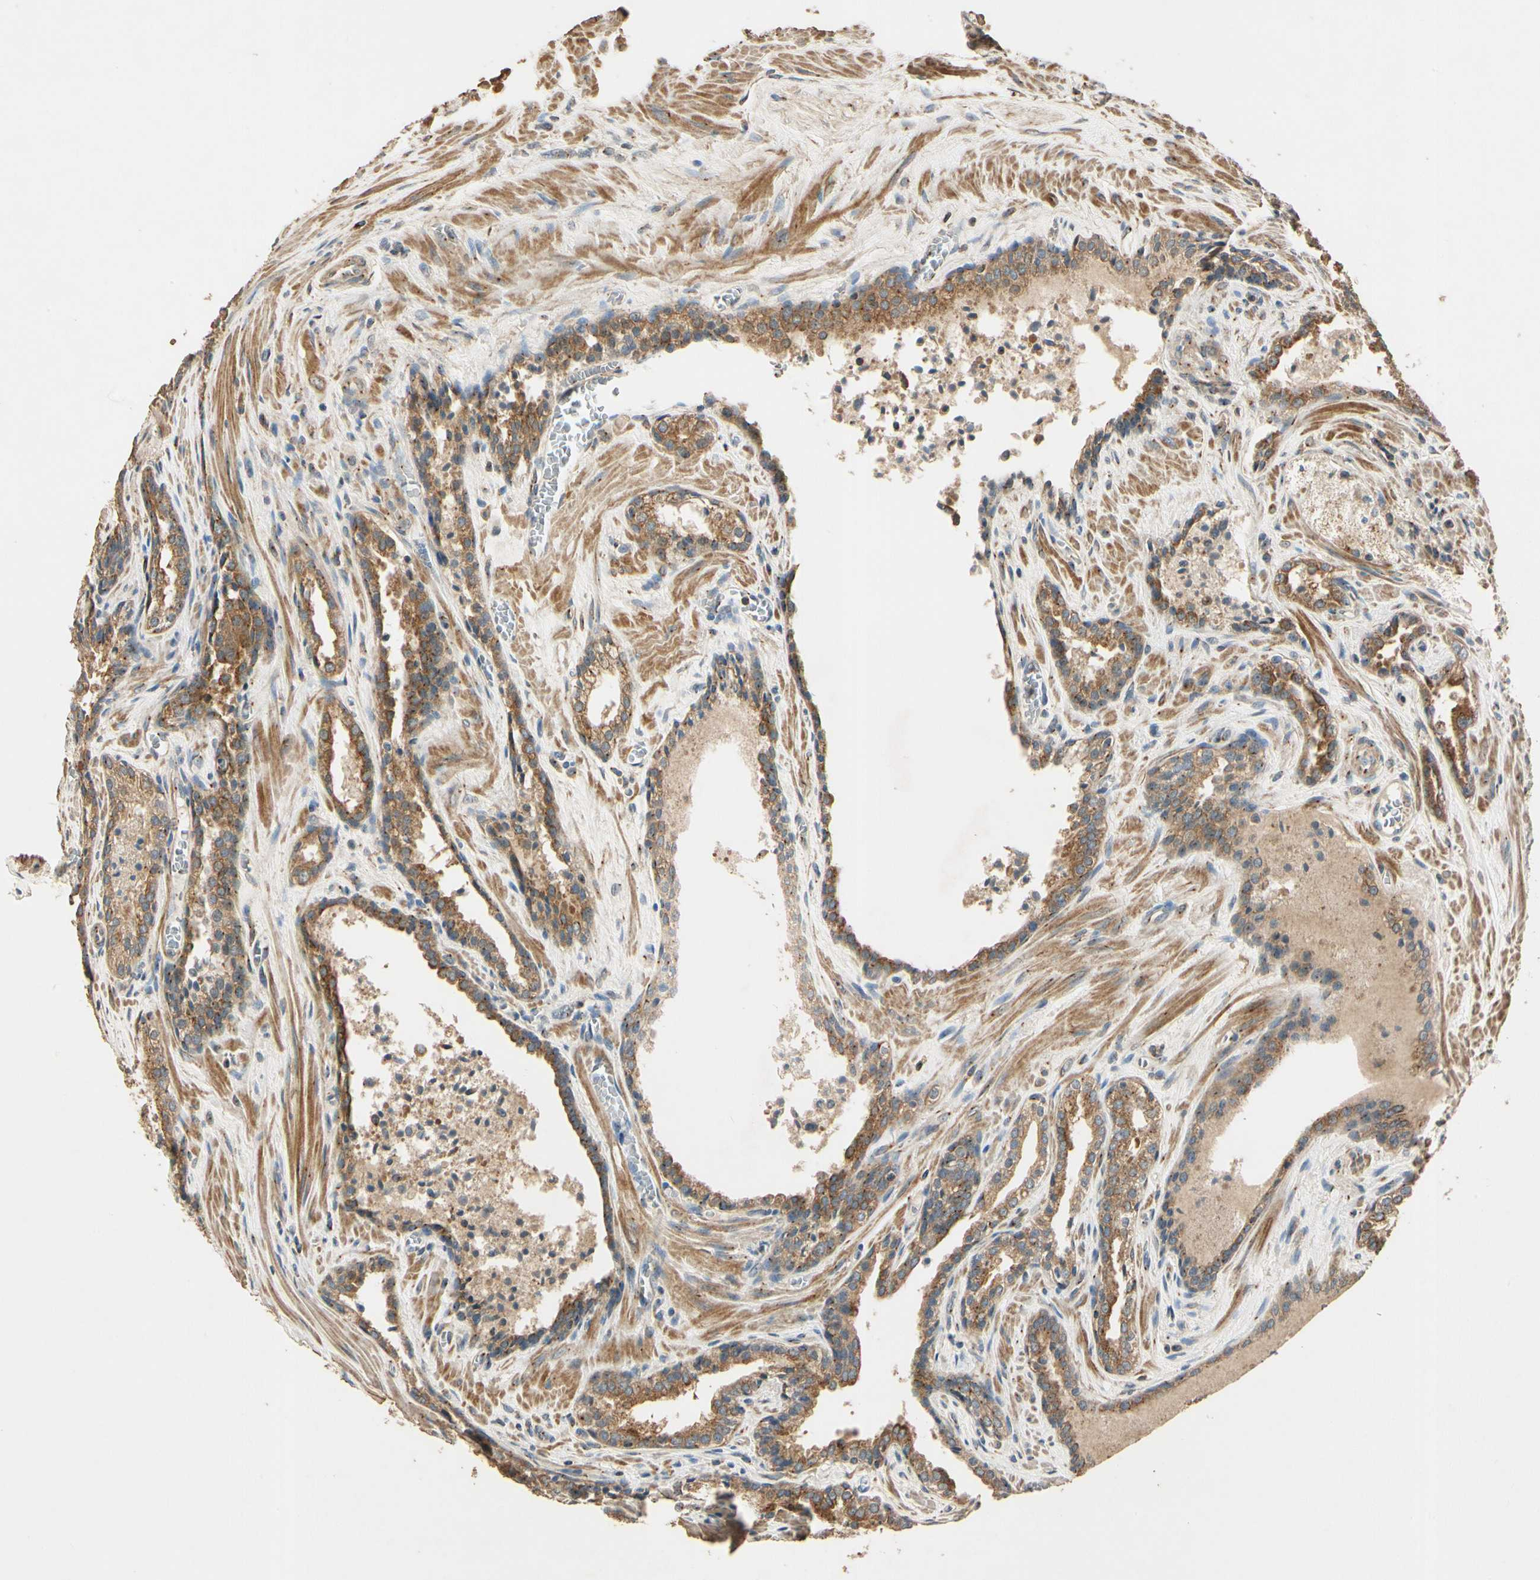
{"staining": {"intensity": "moderate", "quantity": ">75%", "location": "cytoplasmic/membranous"}, "tissue": "prostate cancer", "cell_type": "Tumor cells", "image_type": "cancer", "snomed": [{"axis": "morphology", "description": "Adenocarcinoma, Low grade"}, {"axis": "topography", "description": "Prostate"}], "caption": "This is a micrograph of IHC staining of prostate cancer (adenocarcinoma (low-grade)), which shows moderate expression in the cytoplasmic/membranous of tumor cells.", "gene": "AKAP9", "patient": {"sex": "male", "age": 60}}